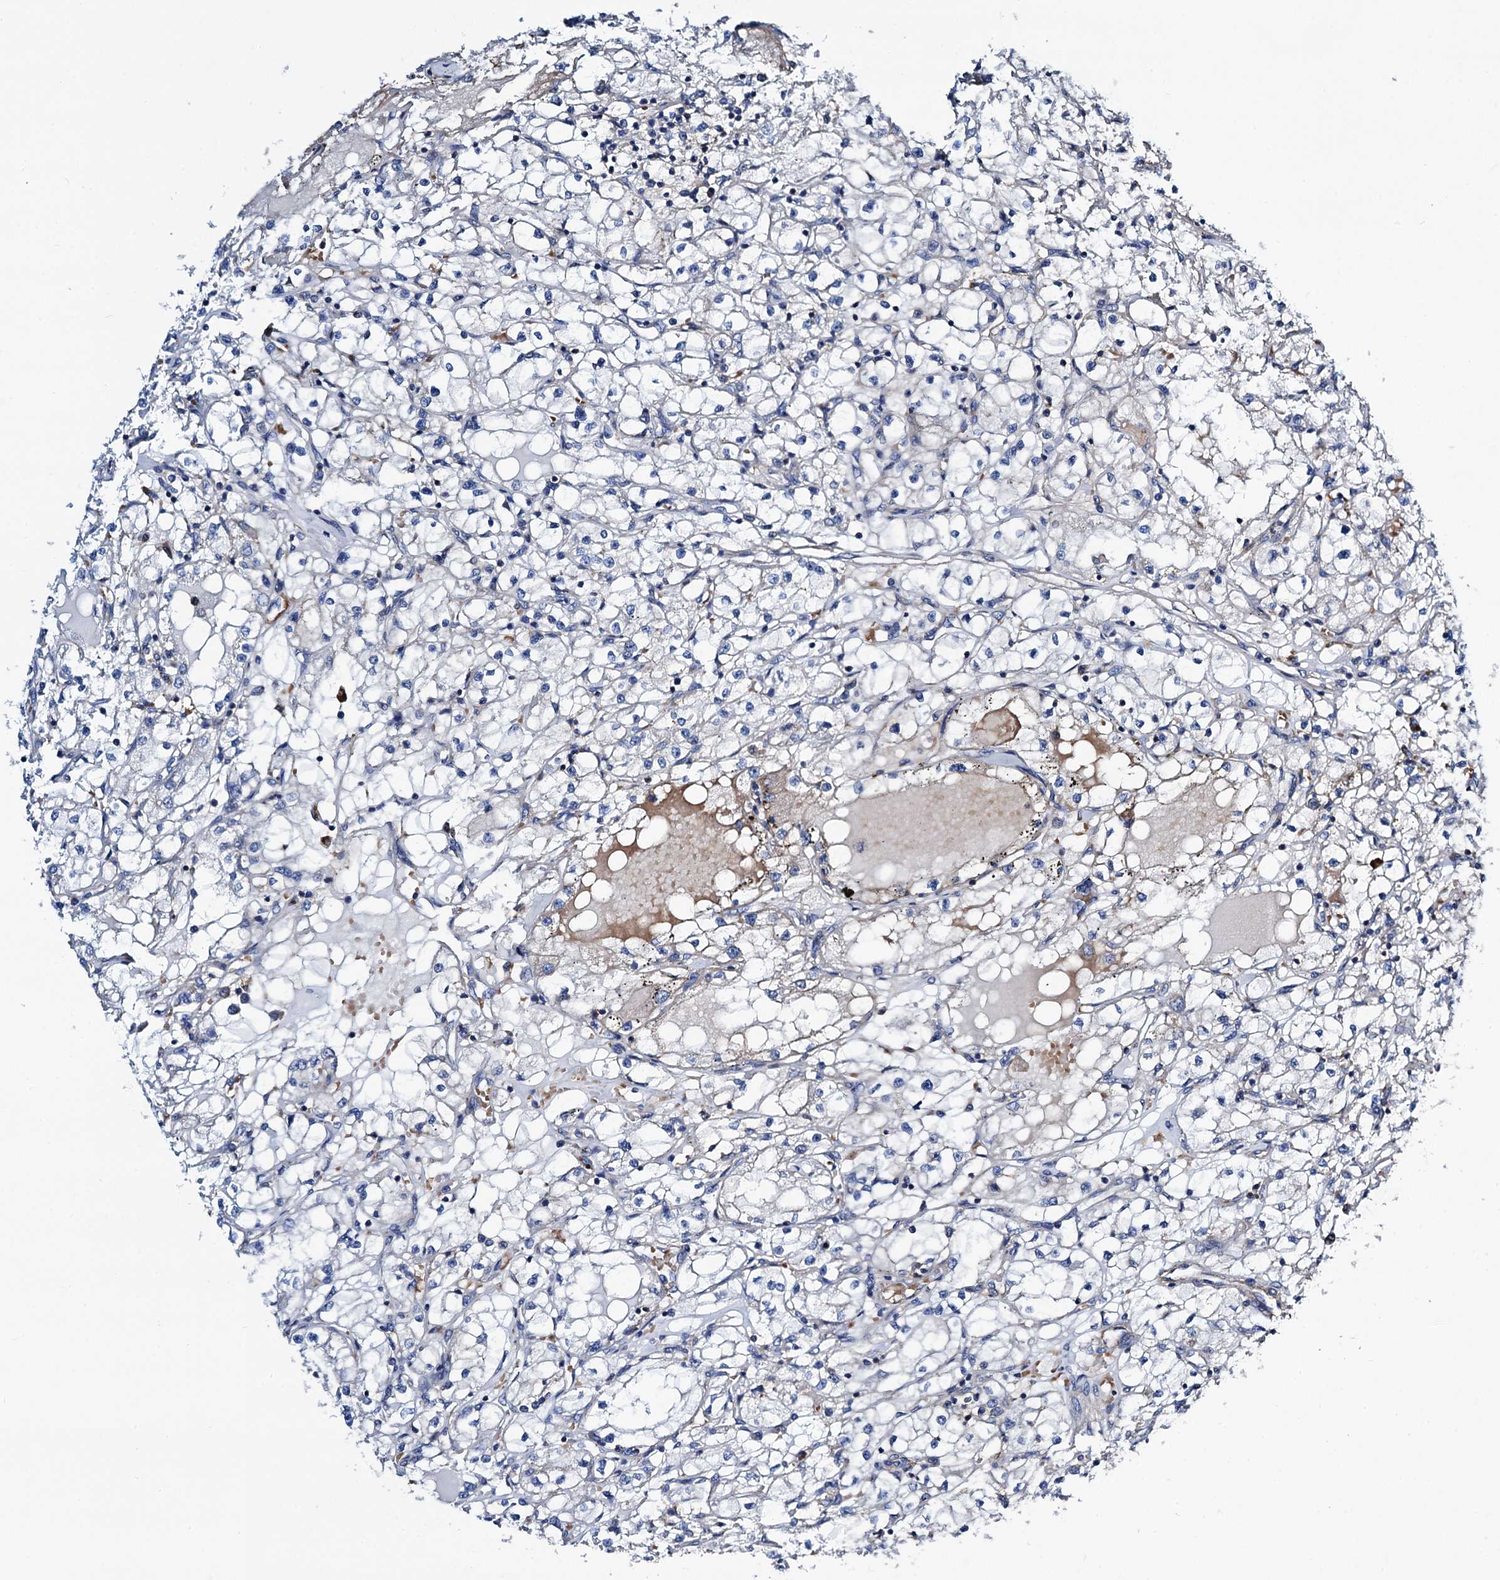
{"staining": {"intensity": "negative", "quantity": "none", "location": "none"}, "tissue": "renal cancer", "cell_type": "Tumor cells", "image_type": "cancer", "snomed": [{"axis": "morphology", "description": "Adenocarcinoma, NOS"}, {"axis": "topography", "description": "Kidney"}], "caption": "Human adenocarcinoma (renal) stained for a protein using immunohistochemistry (IHC) exhibits no expression in tumor cells.", "gene": "GCOM1", "patient": {"sex": "male", "age": 56}}